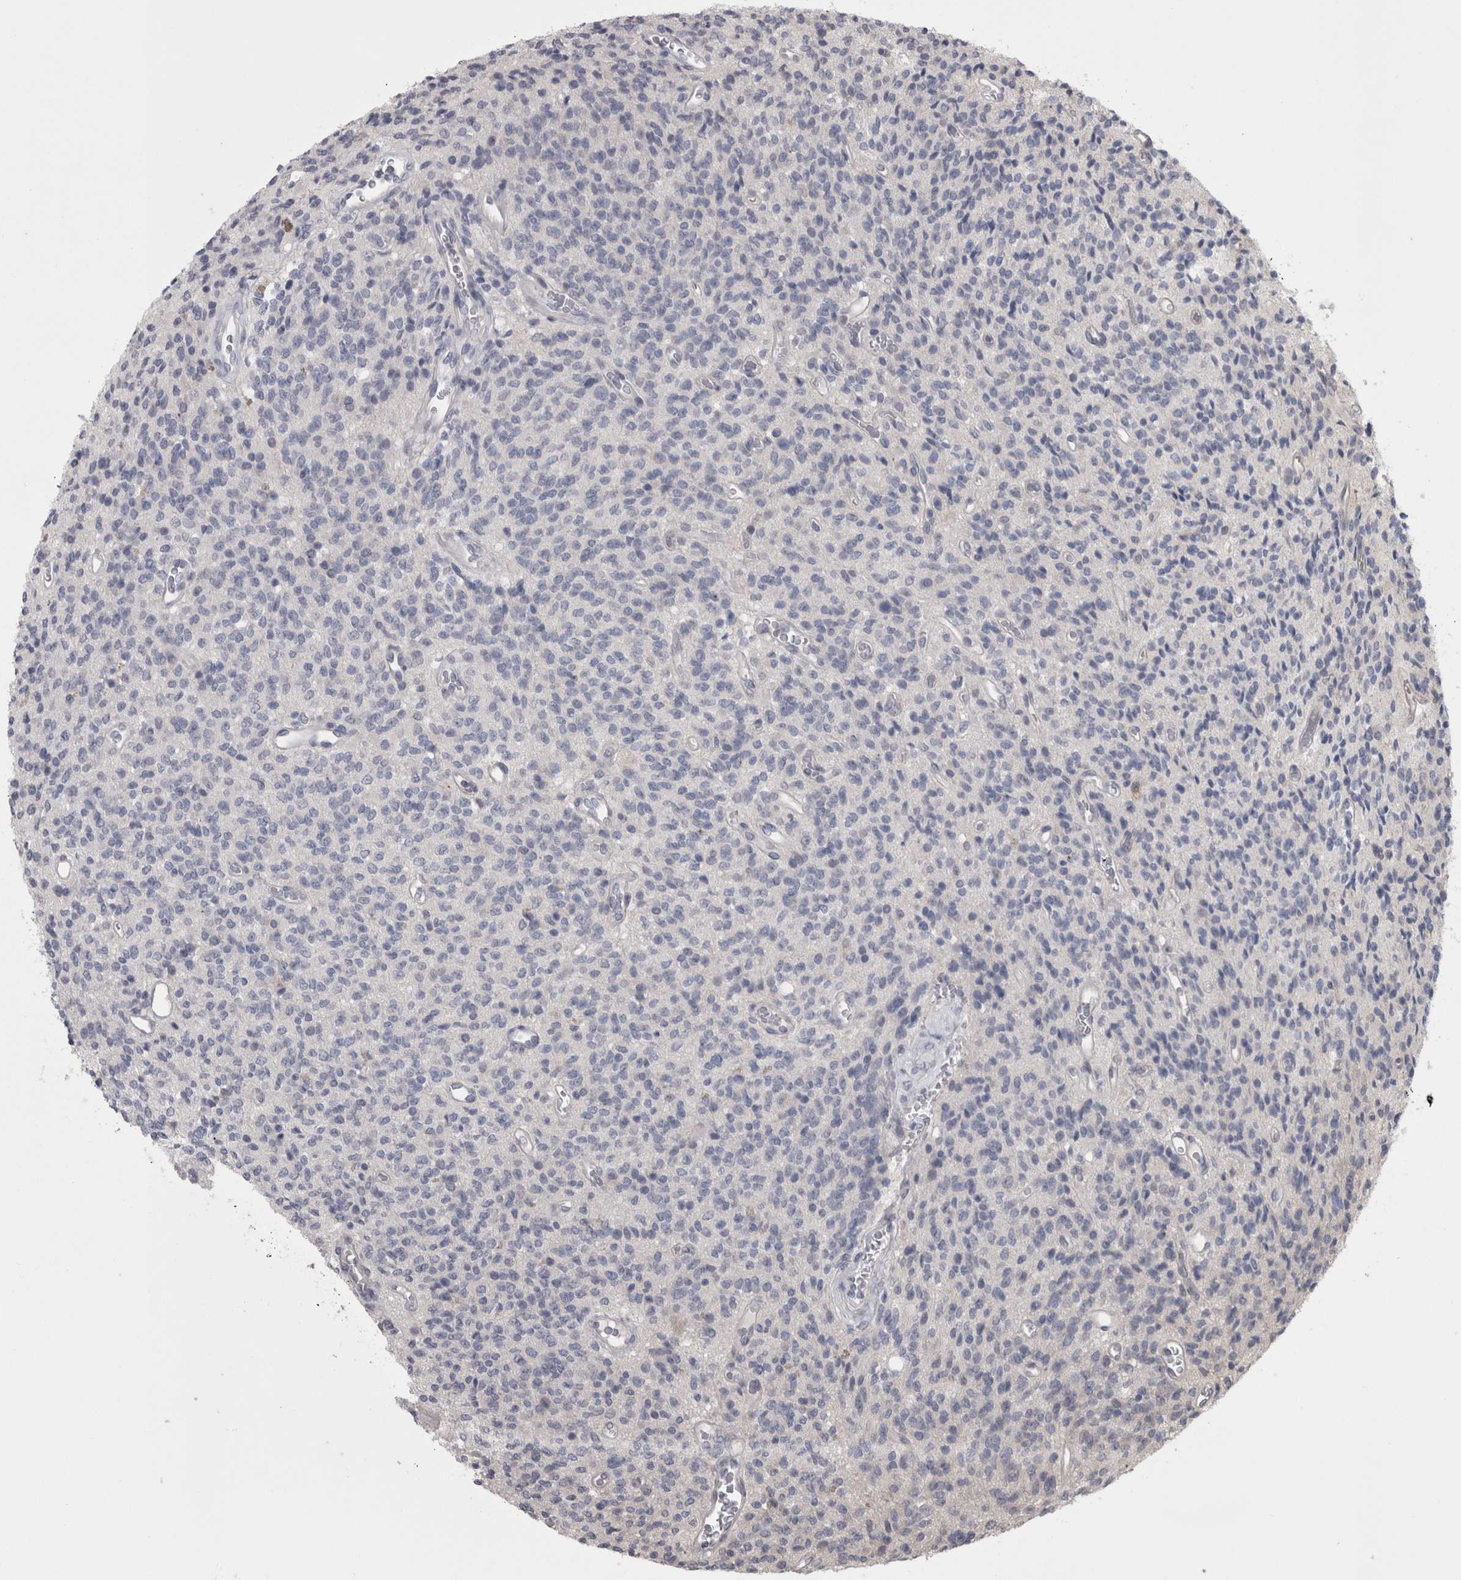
{"staining": {"intensity": "negative", "quantity": "none", "location": "none"}, "tissue": "glioma", "cell_type": "Tumor cells", "image_type": "cancer", "snomed": [{"axis": "morphology", "description": "Glioma, malignant, High grade"}, {"axis": "topography", "description": "Brain"}], "caption": "The image demonstrates no staining of tumor cells in glioma. (Brightfield microscopy of DAB (3,3'-diaminobenzidine) immunohistochemistry at high magnification).", "gene": "APRT", "patient": {"sex": "male", "age": 34}}